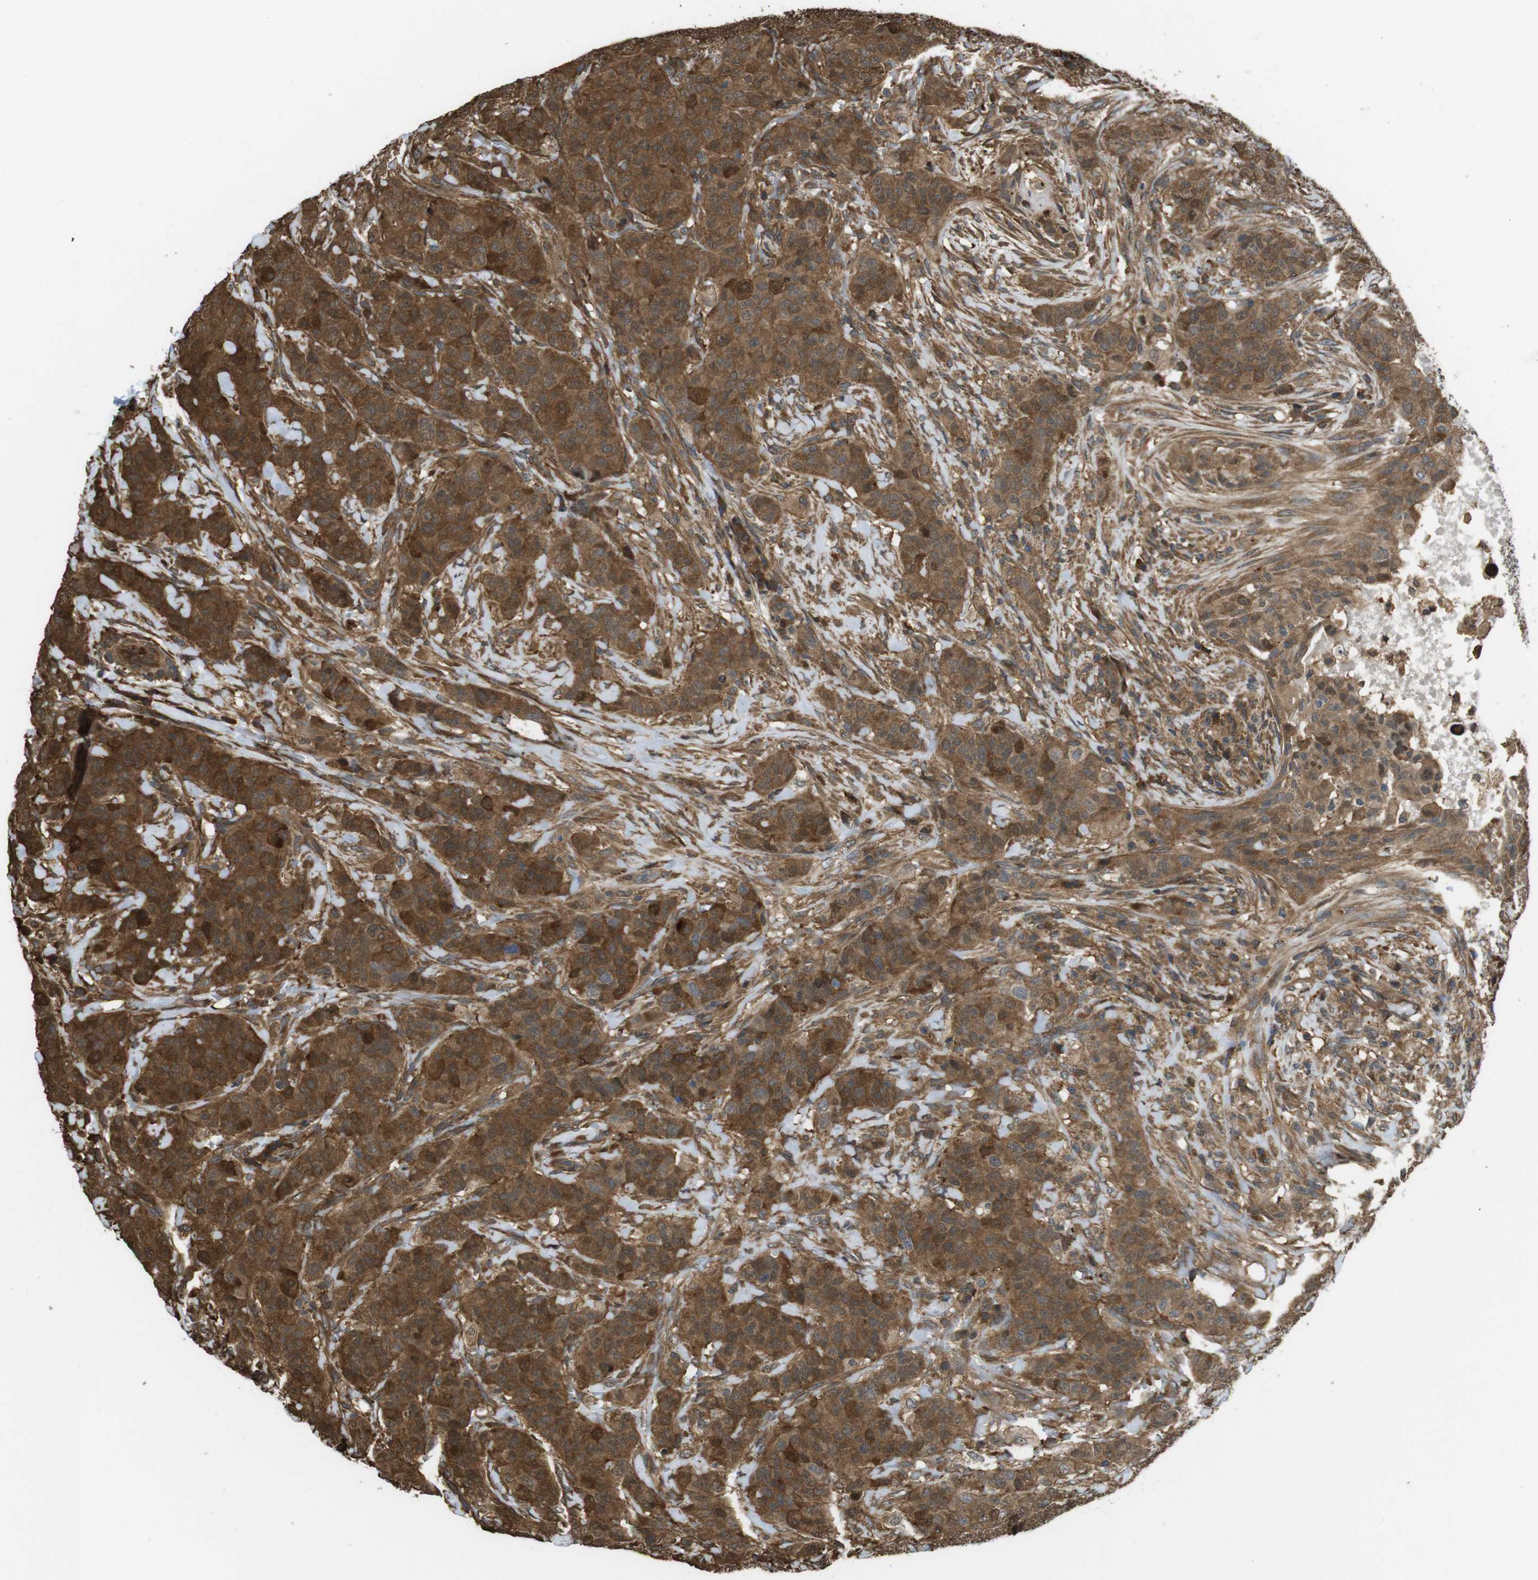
{"staining": {"intensity": "strong", "quantity": ">75%", "location": "cytoplasmic/membranous"}, "tissue": "breast cancer", "cell_type": "Tumor cells", "image_type": "cancer", "snomed": [{"axis": "morphology", "description": "Normal tissue, NOS"}, {"axis": "morphology", "description": "Duct carcinoma"}, {"axis": "topography", "description": "Breast"}], "caption": "Immunohistochemistry (IHC) micrograph of infiltrating ductal carcinoma (breast) stained for a protein (brown), which displays high levels of strong cytoplasmic/membranous expression in about >75% of tumor cells.", "gene": "ARHGDIA", "patient": {"sex": "female", "age": 40}}